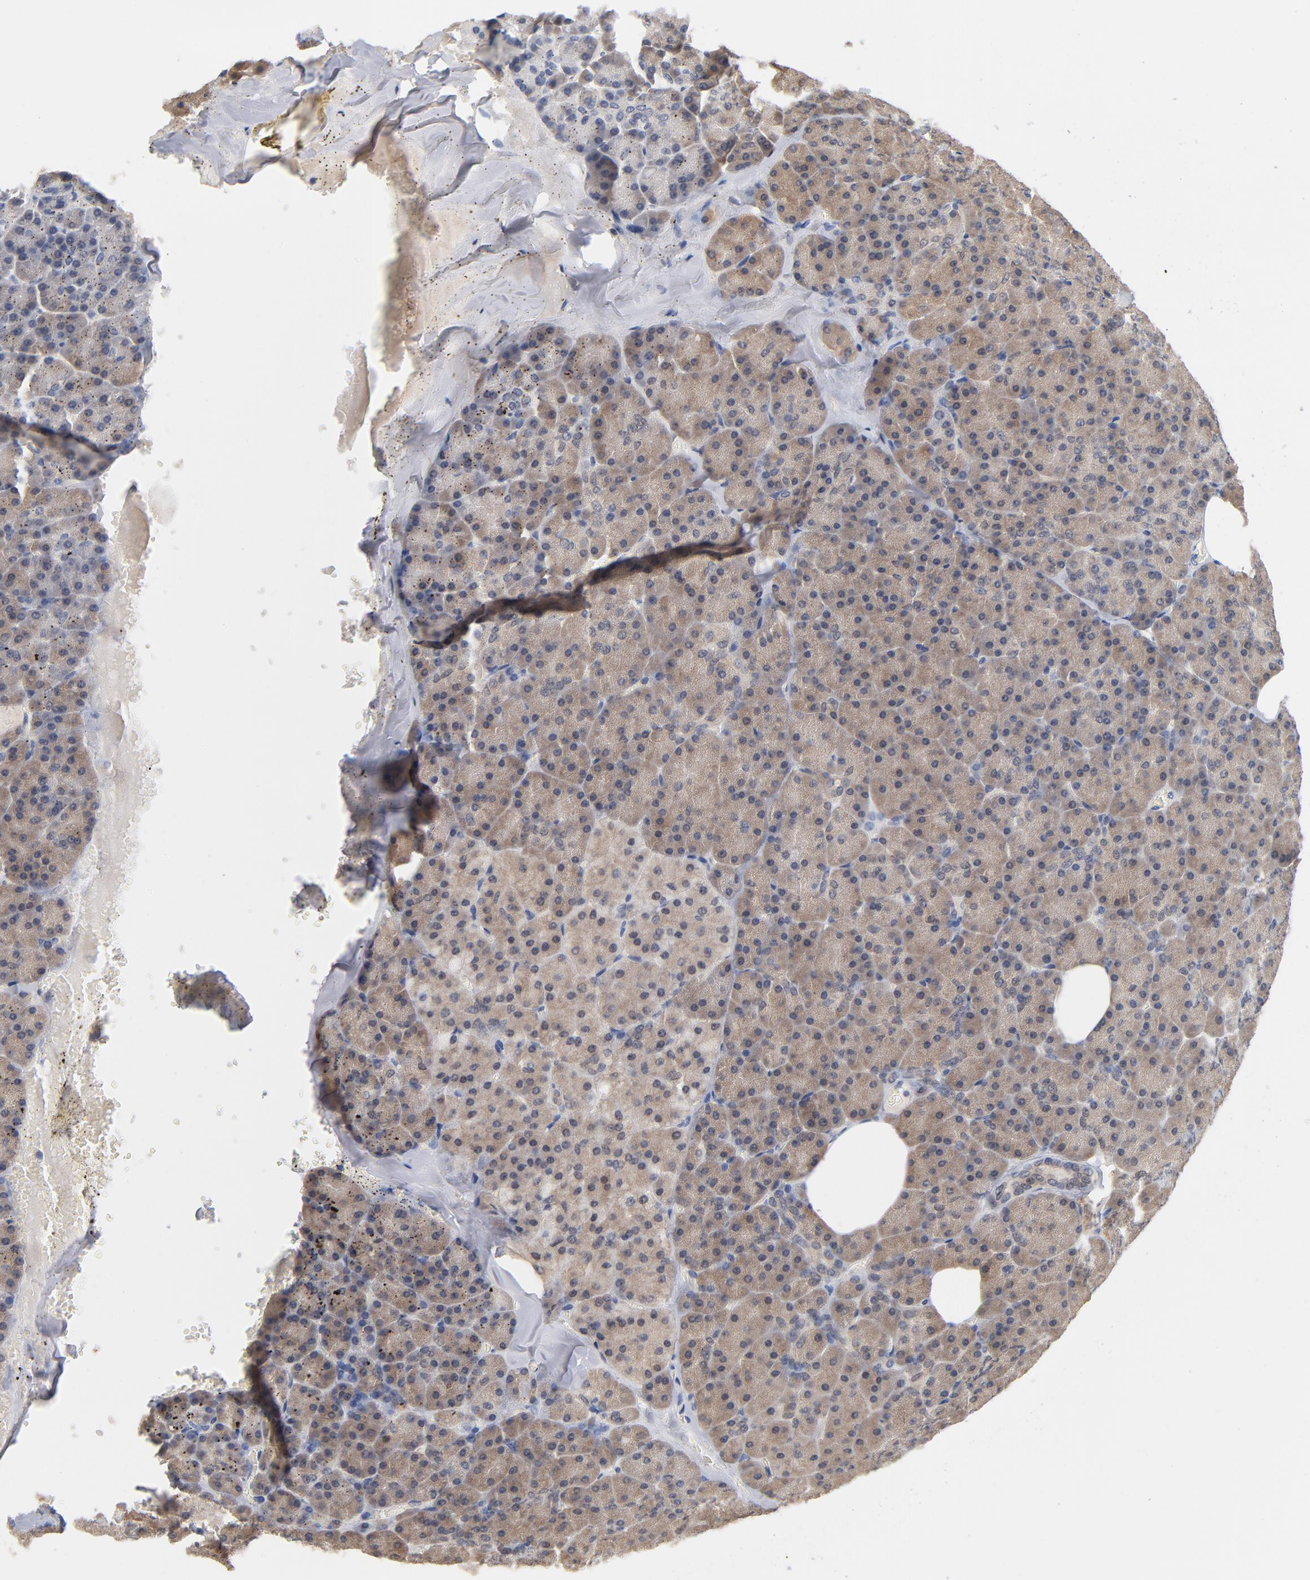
{"staining": {"intensity": "weak", "quantity": "25%-75%", "location": "cytoplasmic/membranous"}, "tissue": "pancreas", "cell_type": "Exocrine glandular cells", "image_type": "normal", "snomed": [{"axis": "morphology", "description": "Normal tissue, NOS"}, {"axis": "topography", "description": "Pancreas"}], "caption": "Unremarkable pancreas displays weak cytoplasmic/membranous expression in about 25%-75% of exocrine glandular cells.", "gene": "MIF", "patient": {"sex": "female", "age": 35}}